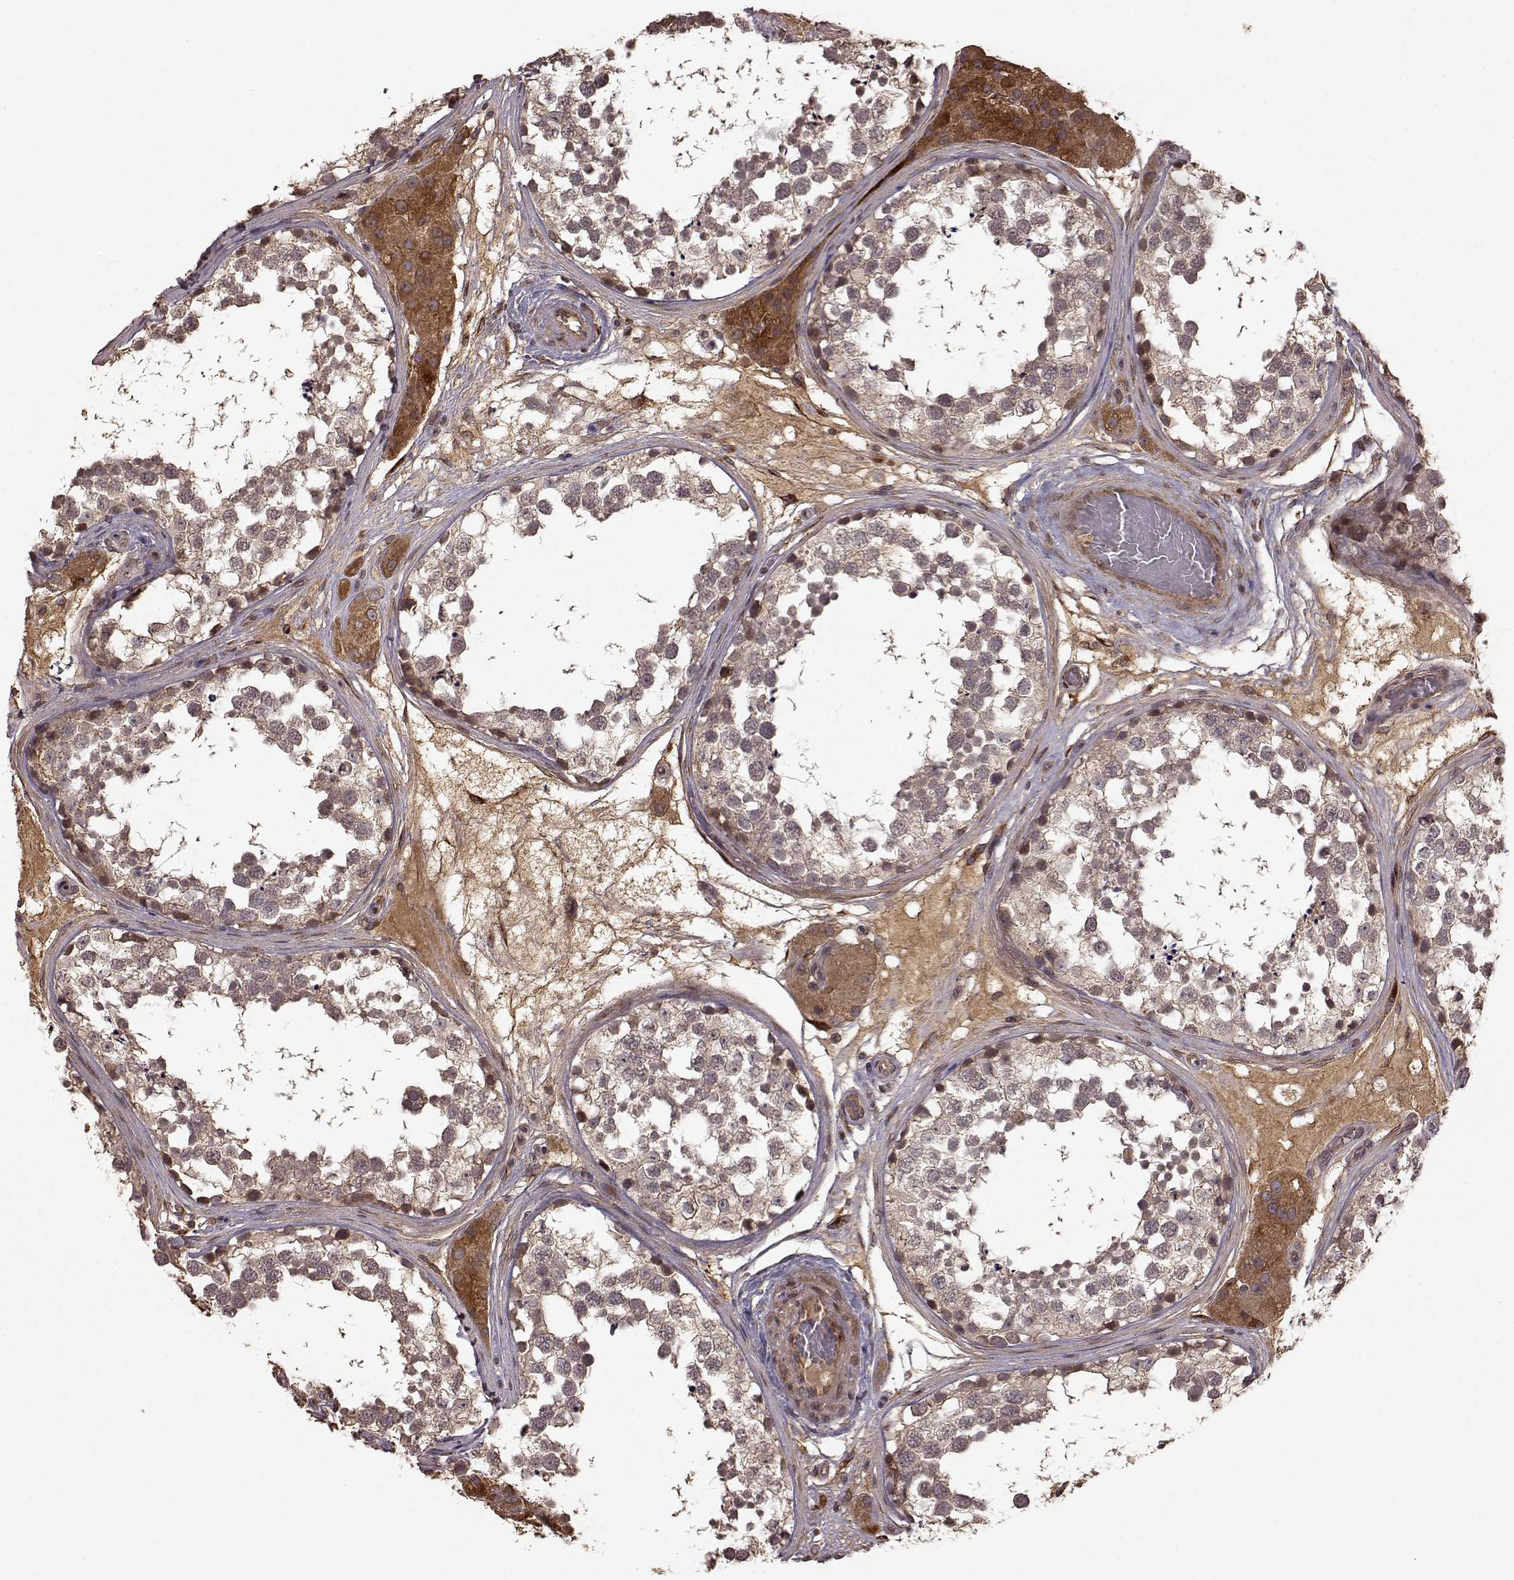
{"staining": {"intensity": "moderate", "quantity": "<25%", "location": "cytoplasmic/membranous"}, "tissue": "testis", "cell_type": "Cells in seminiferous ducts", "image_type": "normal", "snomed": [{"axis": "morphology", "description": "Normal tissue, NOS"}, {"axis": "morphology", "description": "Seminoma, NOS"}, {"axis": "topography", "description": "Testis"}], "caption": "This is a photomicrograph of immunohistochemistry staining of normal testis, which shows moderate expression in the cytoplasmic/membranous of cells in seminiferous ducts.", "gene": "FSTL1", "patient": {"sex": "male", "age": 65}}